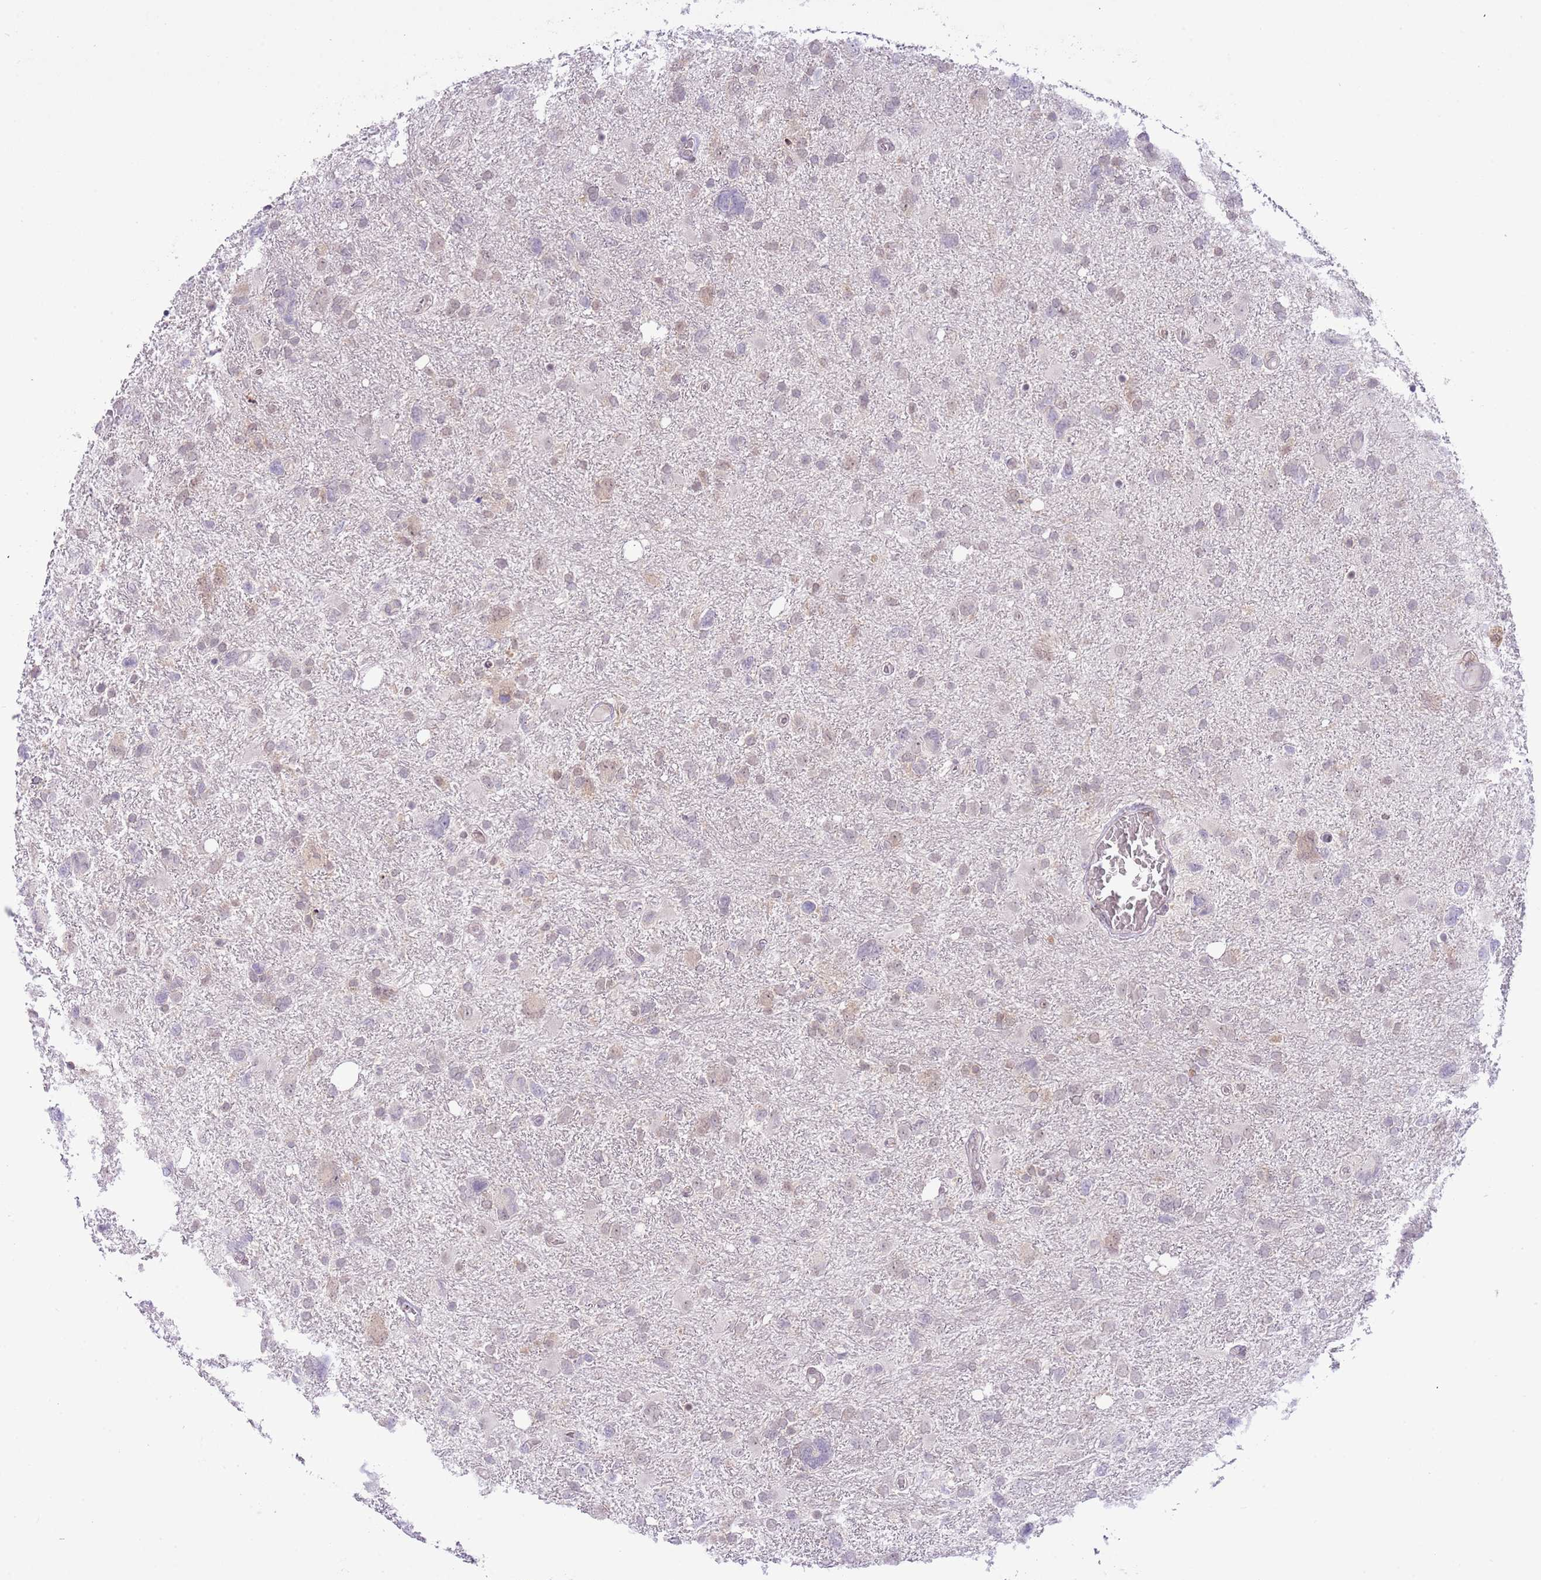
{"staining": {"intensity": "negative", "quantity": "none", "location": "none"}, "tissue": "glioma", "cell_type": "Tumor cells", "image_type": "cancer", "snomed": [{"axis": "morphology", "description": "Glioma, malignant, High grade"}, {"axis": "topography", "description": "Brain"}], "caption": "This image is of glioma stained with immunohistochemistry (IHC) to label a protein in brown with the nuclei are counter-stained blue. There is no expression in tumor cells.", "gene": "GALK2", "patient": {"sex": "male", "age": 61}}